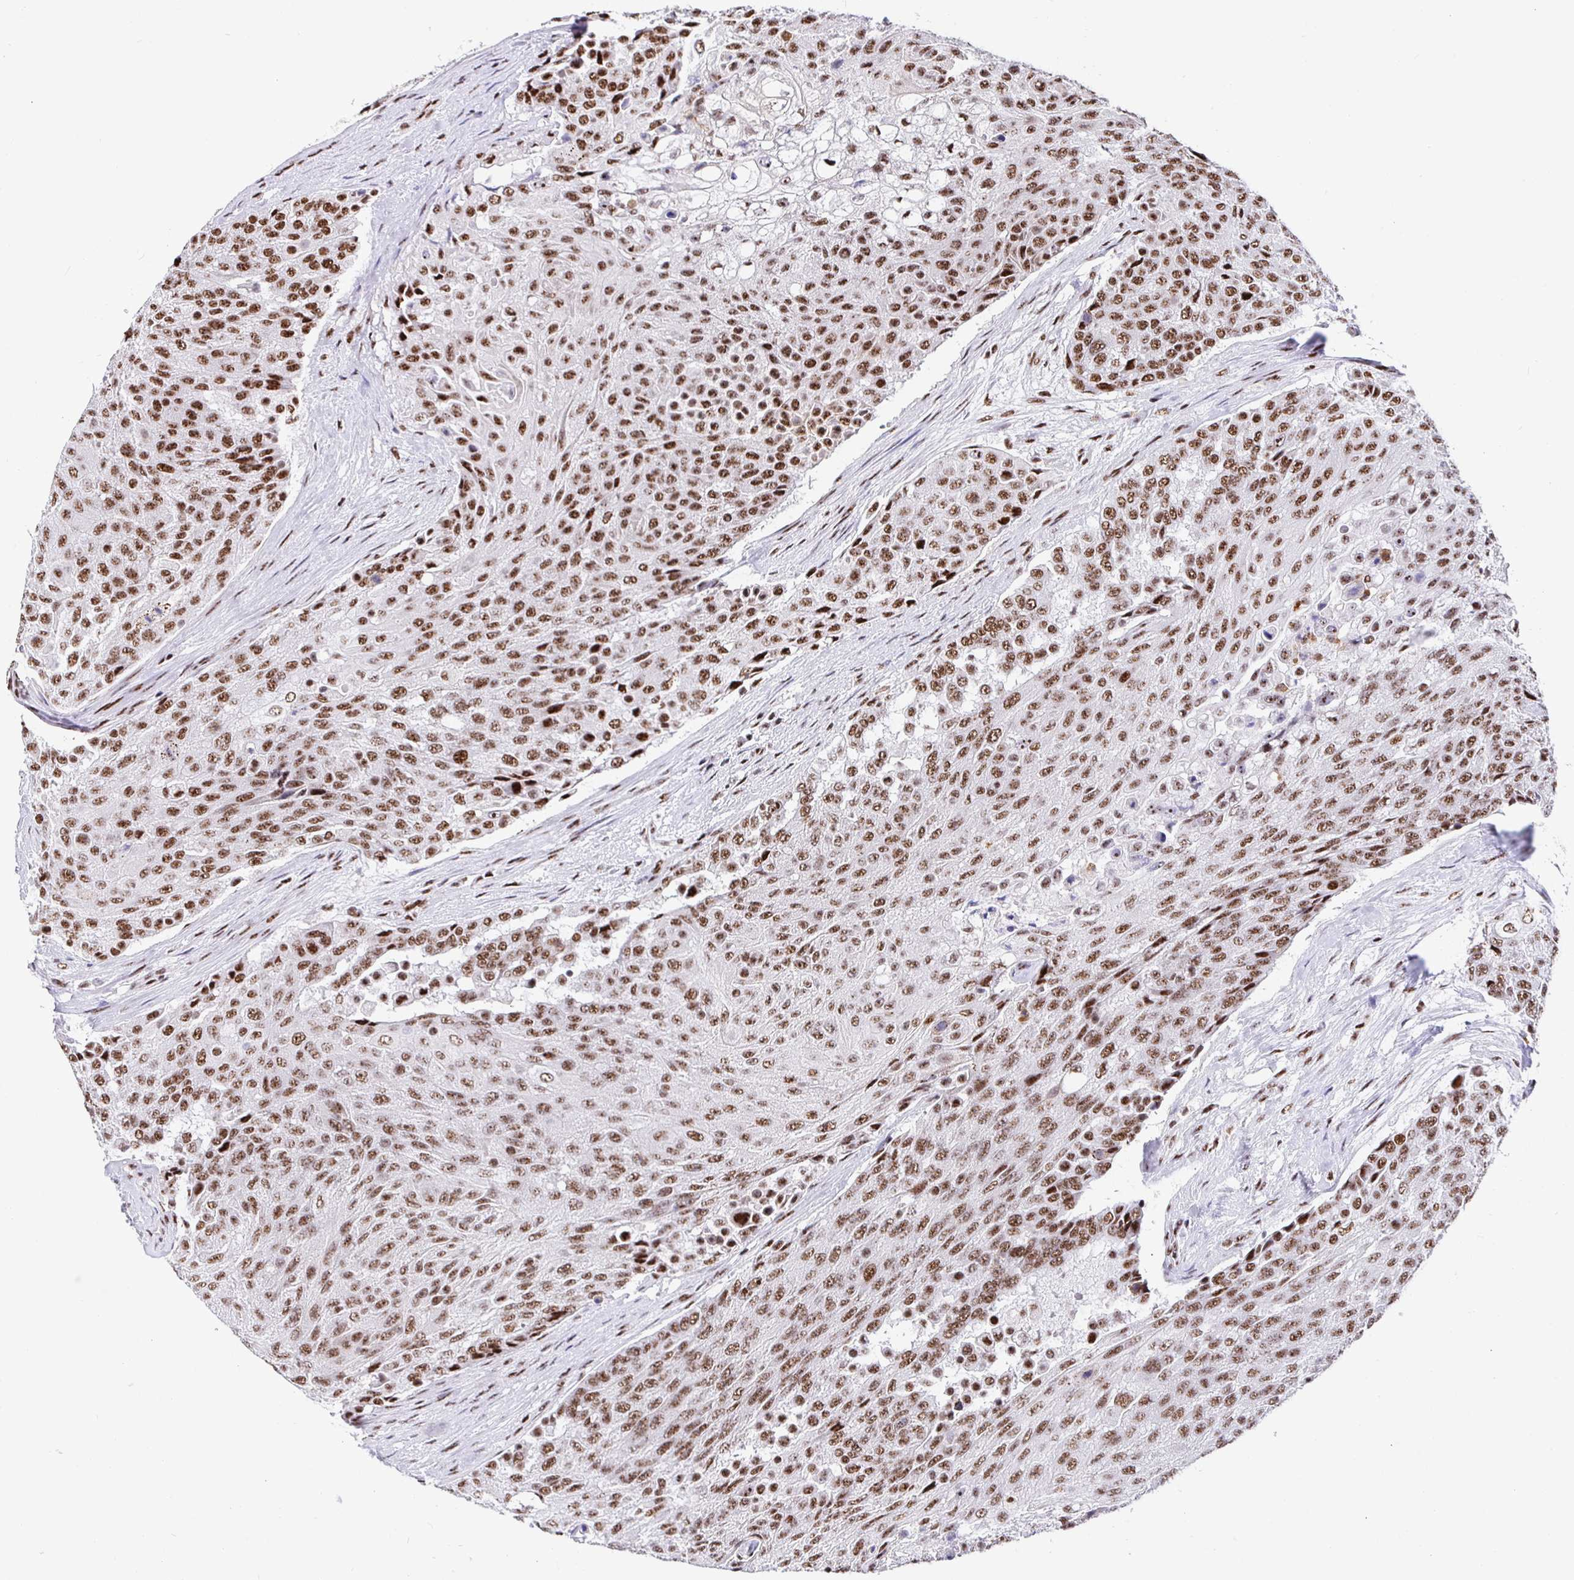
{"staining": {"intensity": "moderate", "quantity": ">75%", "location": "nuclear"}, "tissue": "urothelial cancer", "cell_type": "Tumor cells", "image_type": "cancer", "snomed": [{"axis": "morphology", "description": "Urothelial carcinoma, High grade"}, {"axis": "topography", "description": "Urinary bladder"}], "caption": "Protein expression analysis of urothelial carcinoma (high-grade) reveals moderate nuclear positivity in about >75% of tumor cells.", "gene": "SETD5", "patient": {"sex": "female", "age": 63}}